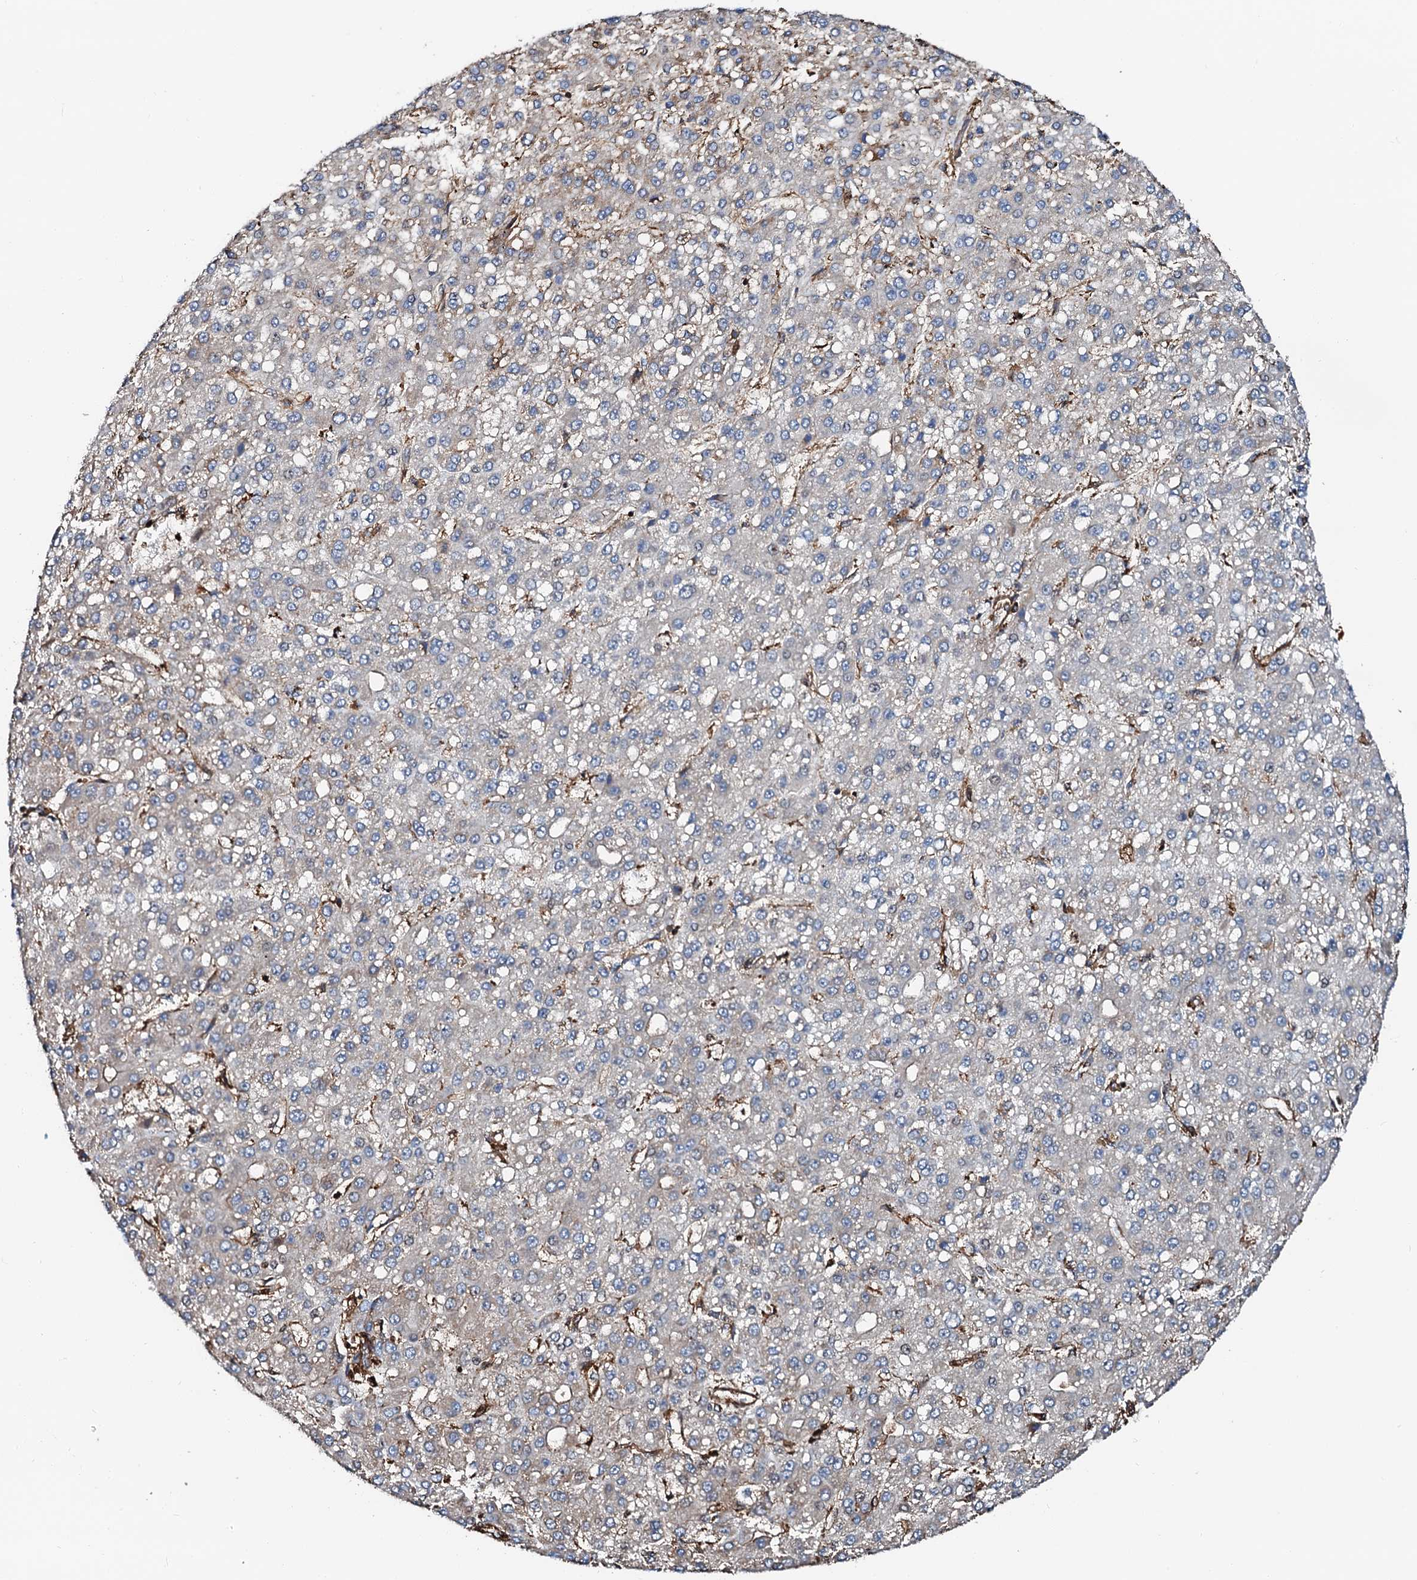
{"staining": {"intensity": "weak", "quantity": "25%-75%", "location": "cytoplasmic/membranous"}, "tissue": "liver cancer", "cell_type": "Tumor cells", "image_type": "cancer", "snomed": [{"axis": "morphology", "description": "Carcinoma, Hepatocellular, NOS"}, {"axis": "topography", "description": "Liver"}], "caption": "A low amount of weak cytoplasmic/membranous expression is appreciated in about 25%-75% of tumor cells in liver cancer (hepatocellular carcinoma) tissue.", "gene": "INTS10", "patient": {"sex": "male", "age": 67}}